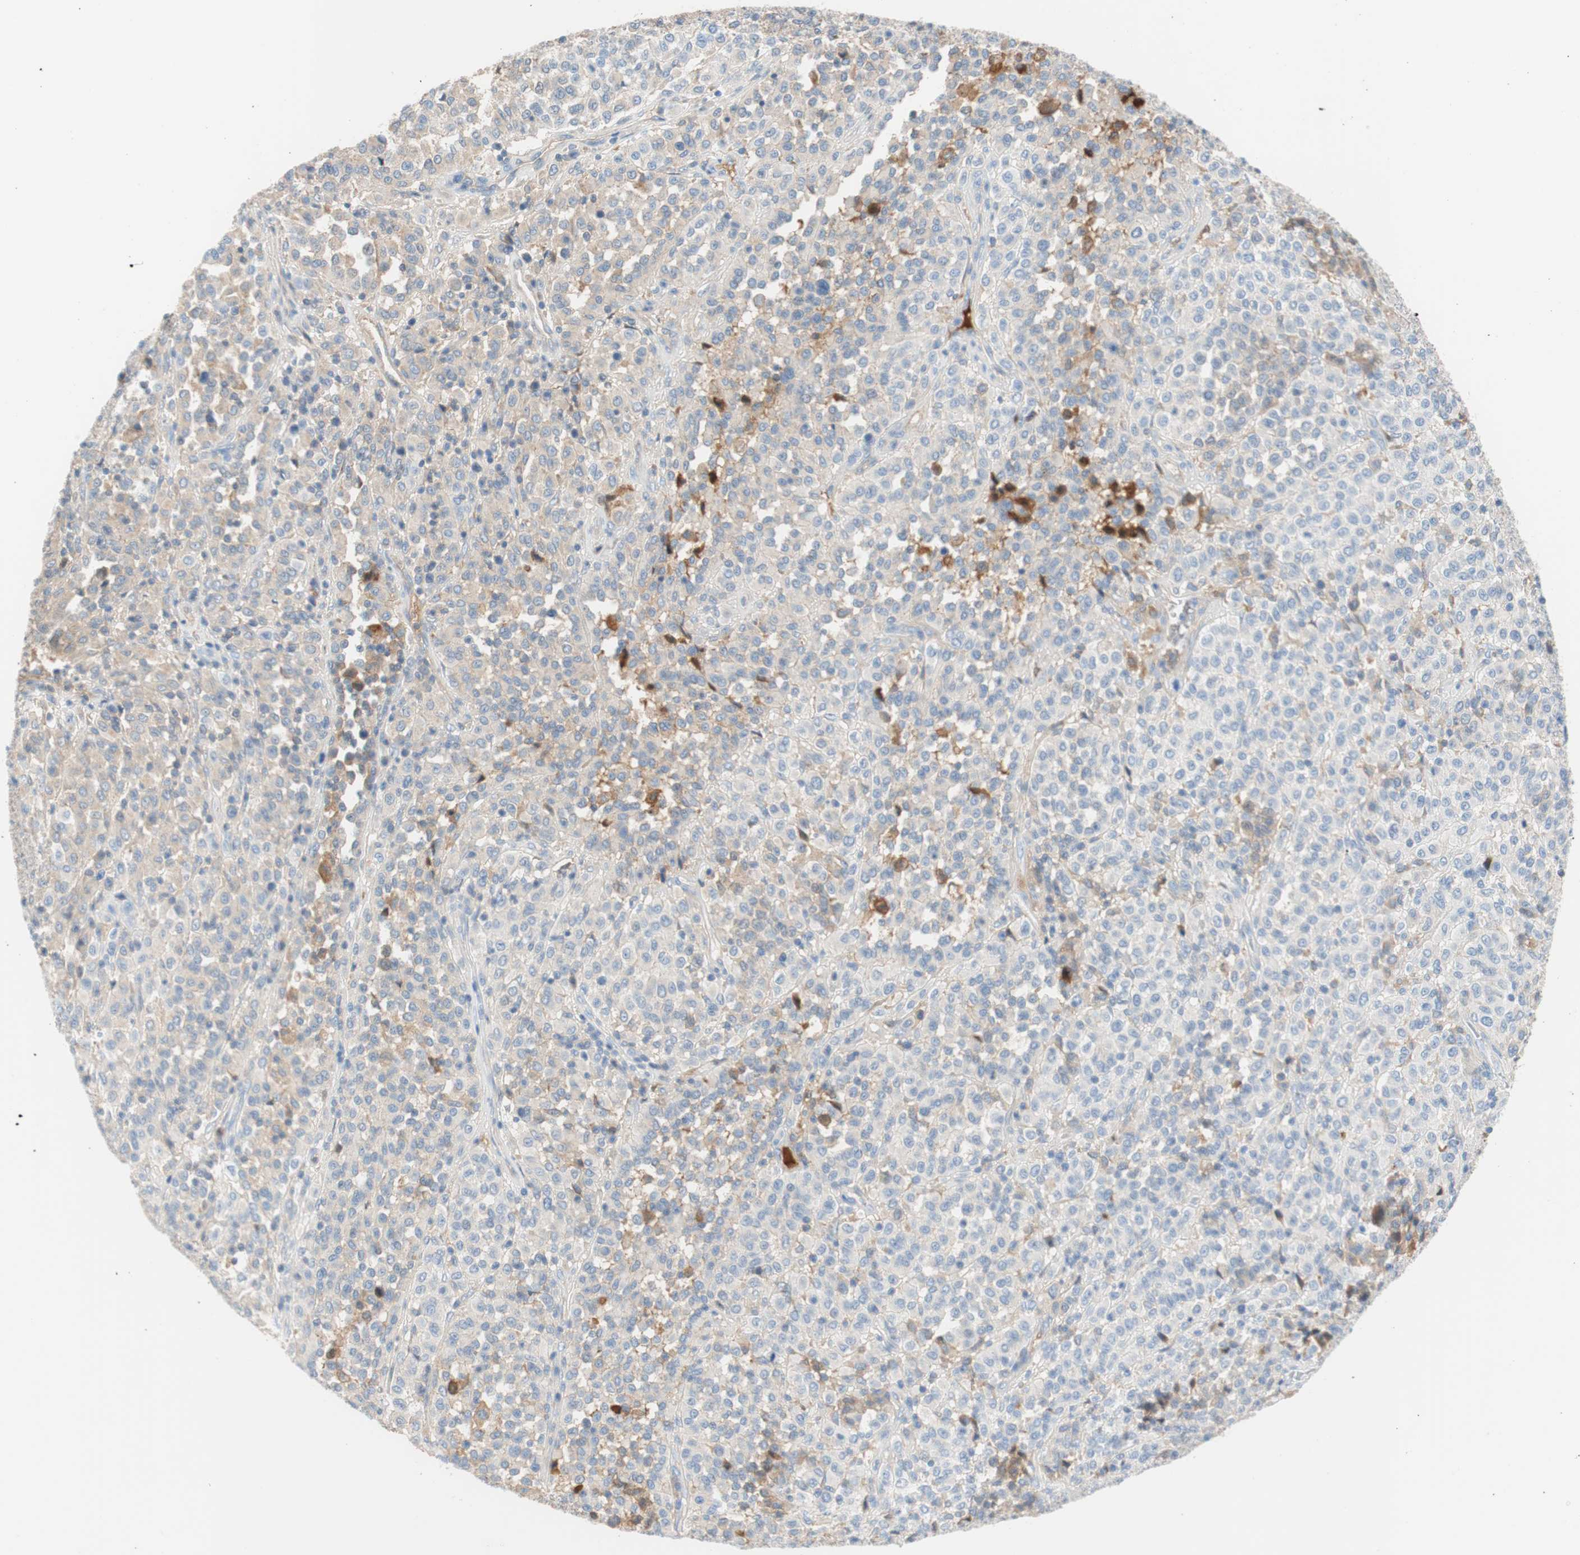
{"staining": {"intensity": "weak", "quantity": "<25%", "location": "cytoplasmic/membranous"}, "tissue": "melanoma", "cell_type": "Tumor cells", "image_type": "cancer", "snomed": [{"axis": "morphology", "description": "Malignant melanoma, Metastatic site"}, {"axis": "topography", "description": "Pancreas"}], "caption": "The immunohistochemistry histopathology image has no significant staining in tumor cells of melanoma tissue. (DAB (3,3'-diaminobenzidine) immunohistochemistry (IHC) with hematoxylin counter stain).", "gene": "RBP4", "patient": {"sex": "female", "age": 30}}